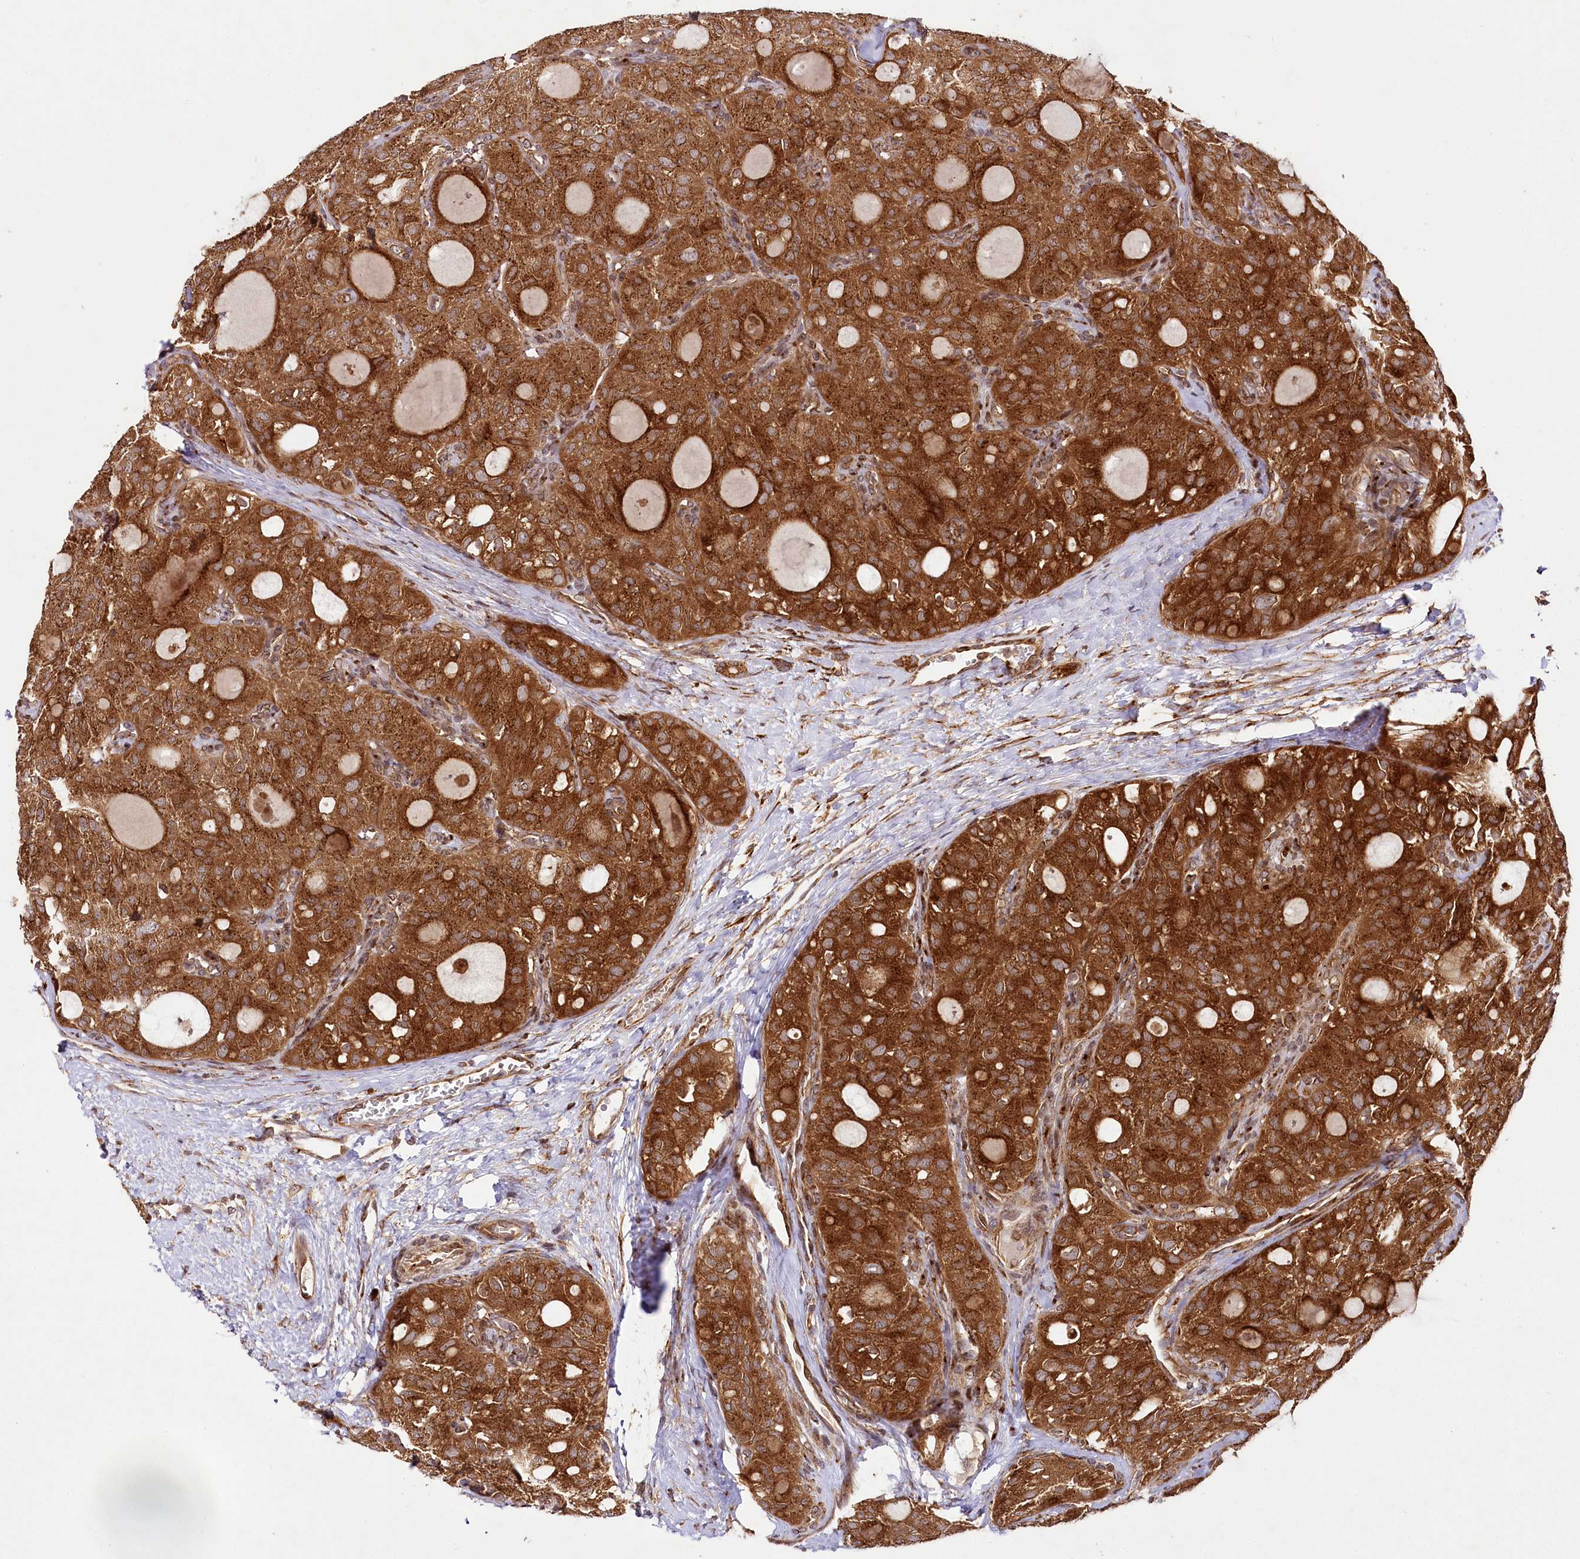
{"staining": {"intensity": "strong", "quantity": ">75%", "location": "cytoplasmic/membranous"}, "tissue": "thyroid cancer", "cell_type": "Tumor cells", "image_type": "cancer", "snomed": [{"axis": "morphology", "description": "Follicular adenoma carcinoma, NOS"}, {"axis": "topography", "description": "Thyroid gland"}], "caption": "The micrograph displays a brown stain indicating the presence of a protein in the cytoplasmic/membranous of tumor cells in thyroid cancer.", "gene": "COPG1", "patient": {"sex": "male", "age": 75}}